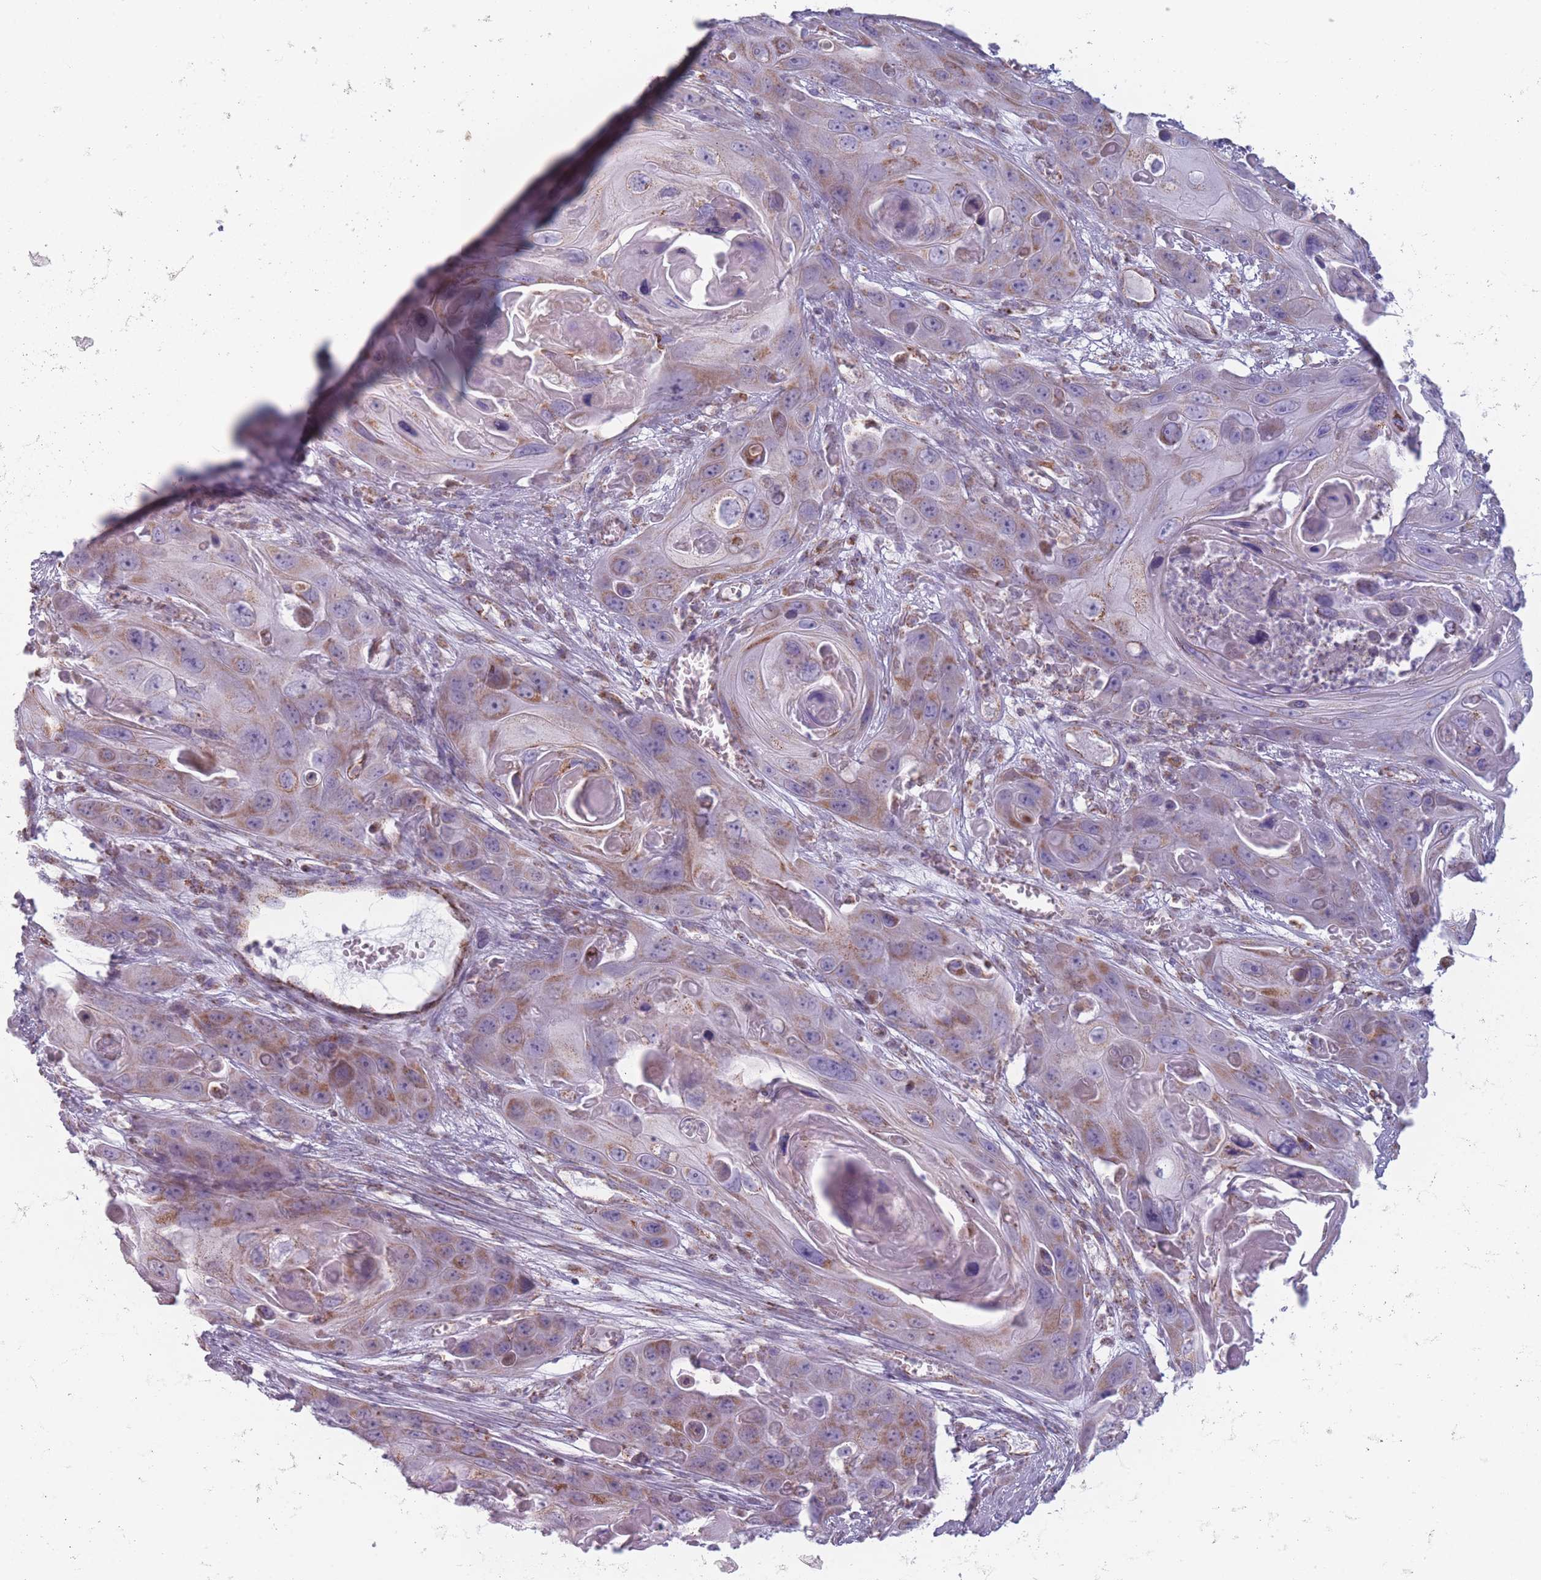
{"staining": {"intensity": "moderate", "quantity": ">75%", "location": "cytoplasmic/membranous"}, "tissue": "skin cancer", "cell_type": "Tumor cells", "image_type": "cancer", "snomed": [{"axis": "morphology", "description": "Squamous cell carcinoma, NOS"}, {"axis": "topography", "description": "Skin"}], "caption": "A high-resolution micrograph shows immunohistochemistry (IHC) staining of skin cancer, which reveals moderate cytoplasmic/membranous positivity in approximately >75% of tumor cells.", "gene": "DCHS1", "patient": {"sex": "male", "age": 55}}